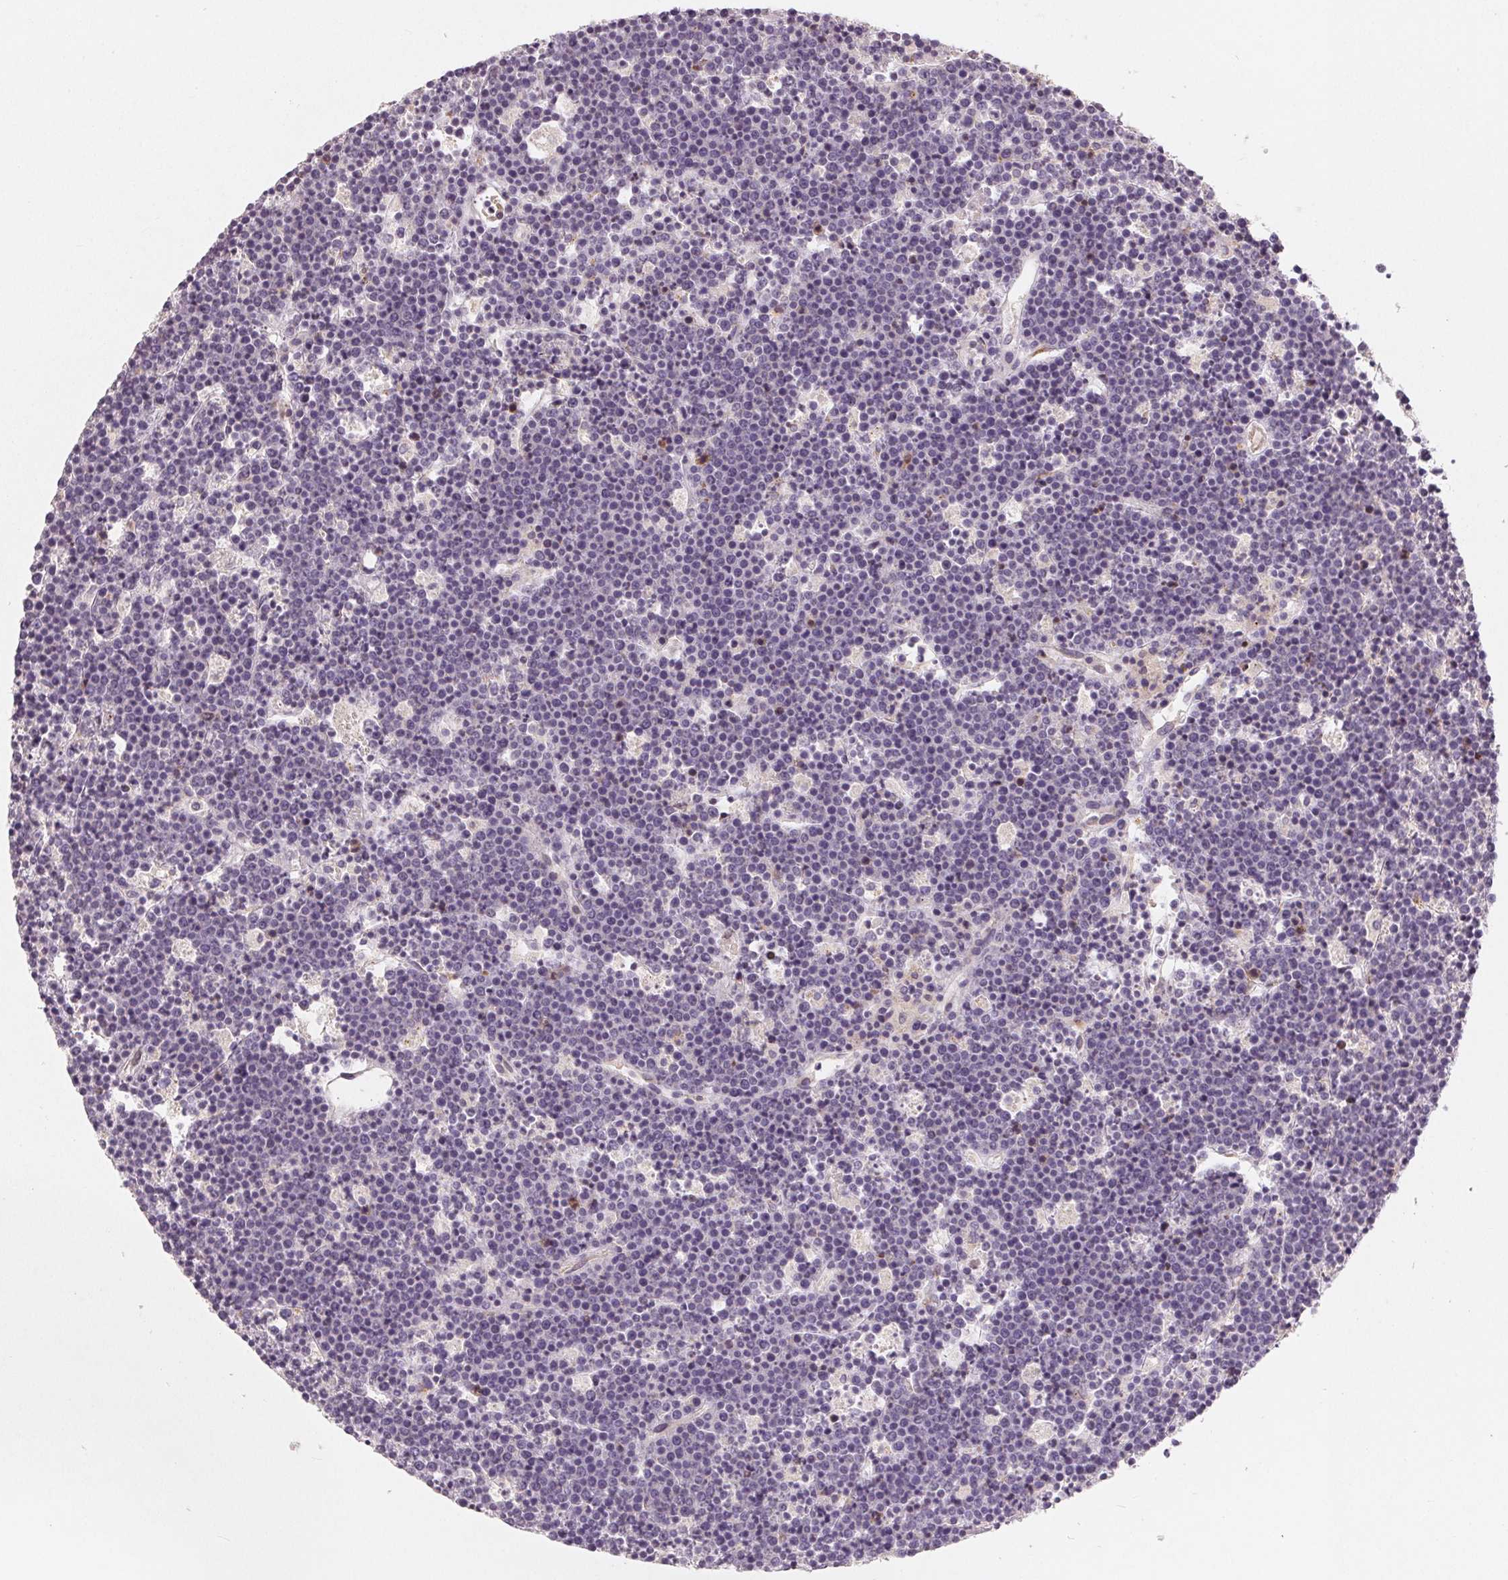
{"staining": {"intensity": "negative", "quantity": "none", "location": "none"}, "tissue": "lymphoma", "cell_type": "Tumor cells", "image_type": "cancer", "snomed": [{"axis": "morphology", "description": "Malignant lymphoma, non-Hodgkin's type, High grade"}, {"axis": "topography", "description": "Ovary"}], "caption": "Malignant lymphoma, non-Hodgkin's type (high-grade) was stained to show a protein in brown. There is no significant expression in tumor cells.", "gene": "TMSB15B", "patient": {"sex": "female", "age": 56}}